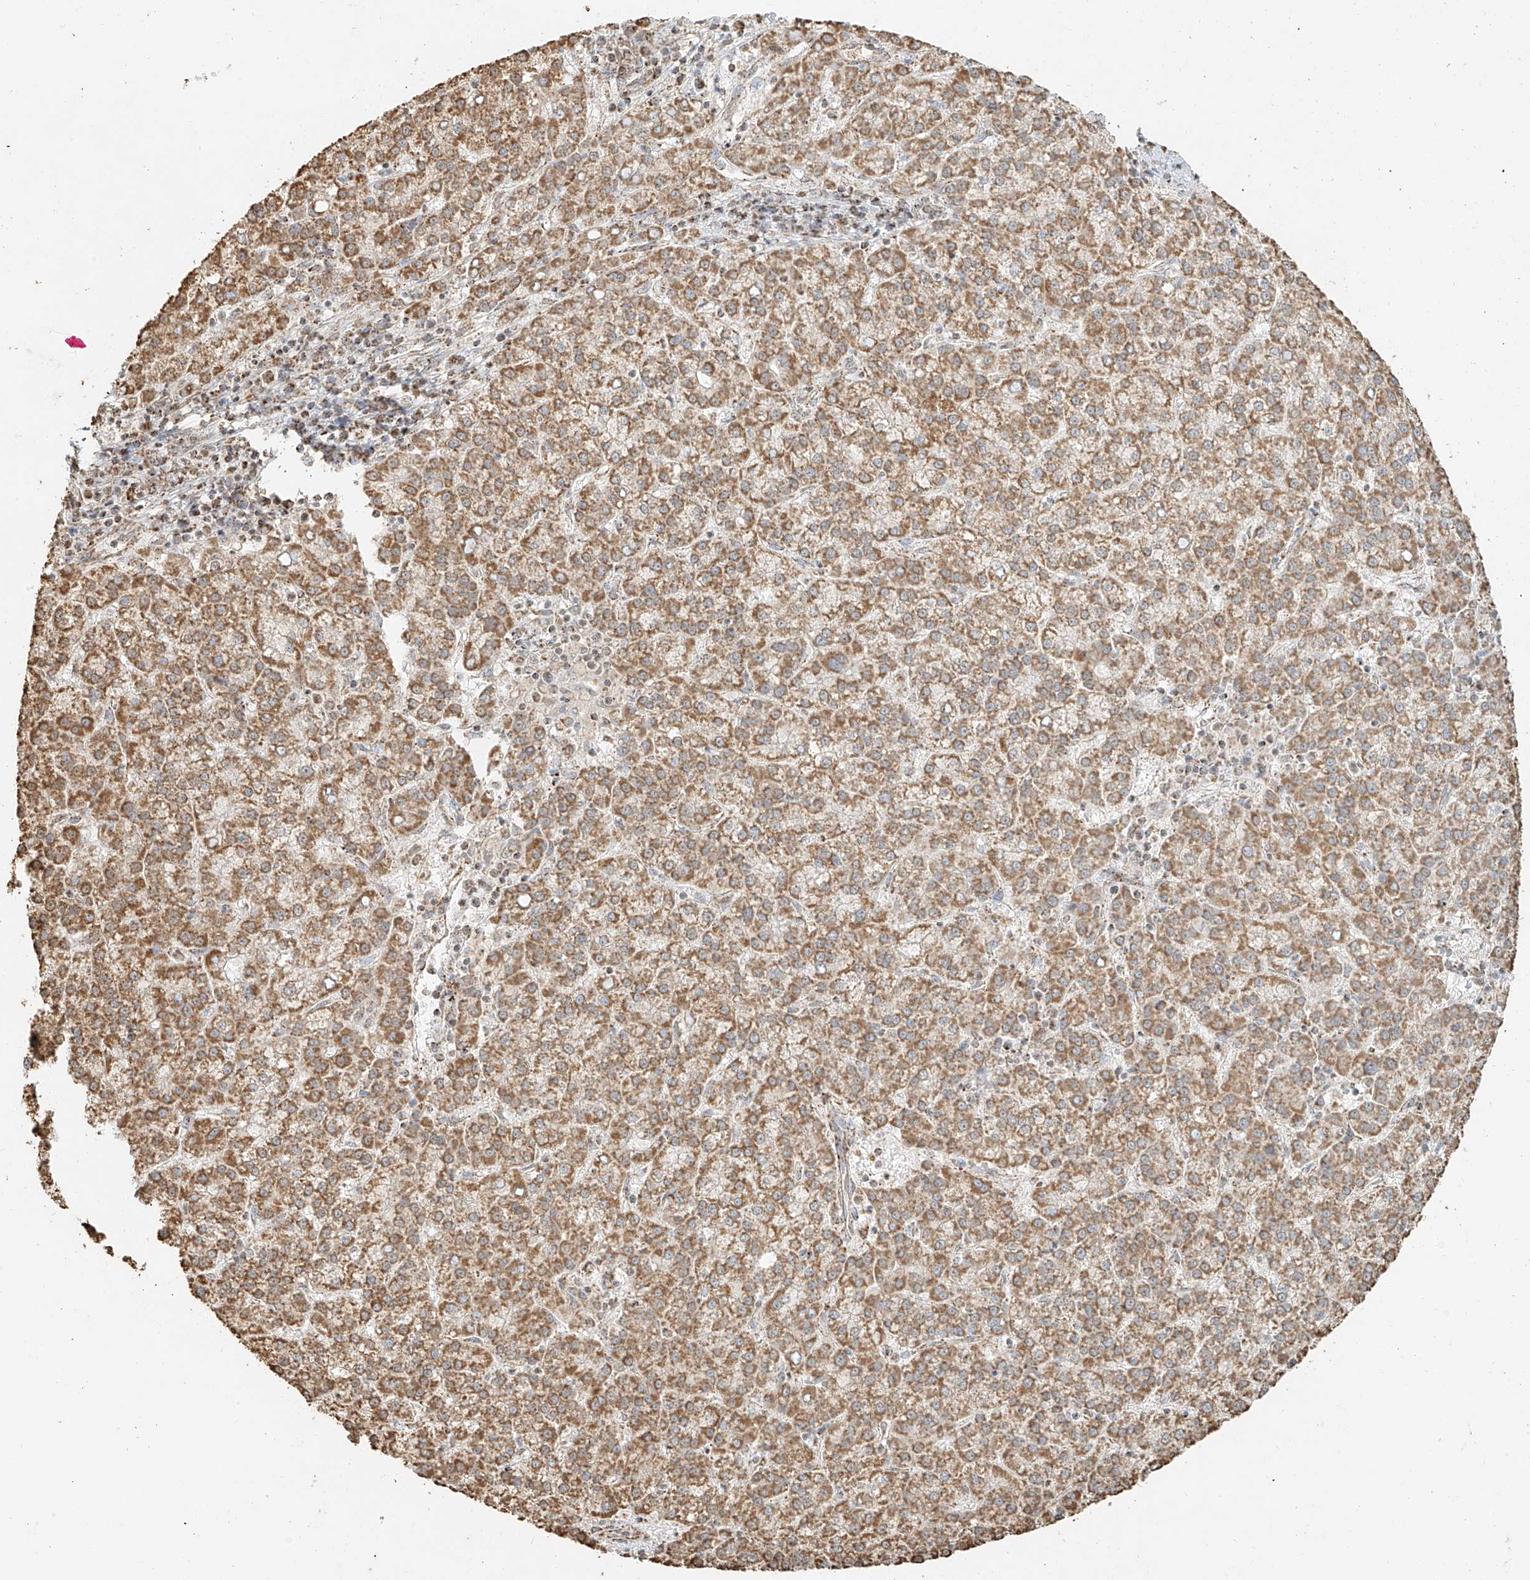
{"staining": {"intensity": "moderate", "quantity": ">75%", "location": "cytoplasmic/membranous"}, "tissue": "liver cancer", "cell_type": "Tumor cells", "image_type": "cancer", "snomed": [{"axis": "morphology", "description": "Carcinoma, Hepatocellular, NOS"}, {"axis": "topography", "description": "Liver"}], "caption": "The micrograph displays staining of liver cancer (hepatocellular carcinoma), revealing moderate cytoplasmic/membranous protein staining (brown color) within tumor cells. The staining is performed using DAB (3,3'-diaminobenzidine) brown chromogen to label protein expression. The nuclei are counter-stained blue using hematoxylin.", "gene": "MIPEP", "patient": {"sex": "female", "age": 58}}